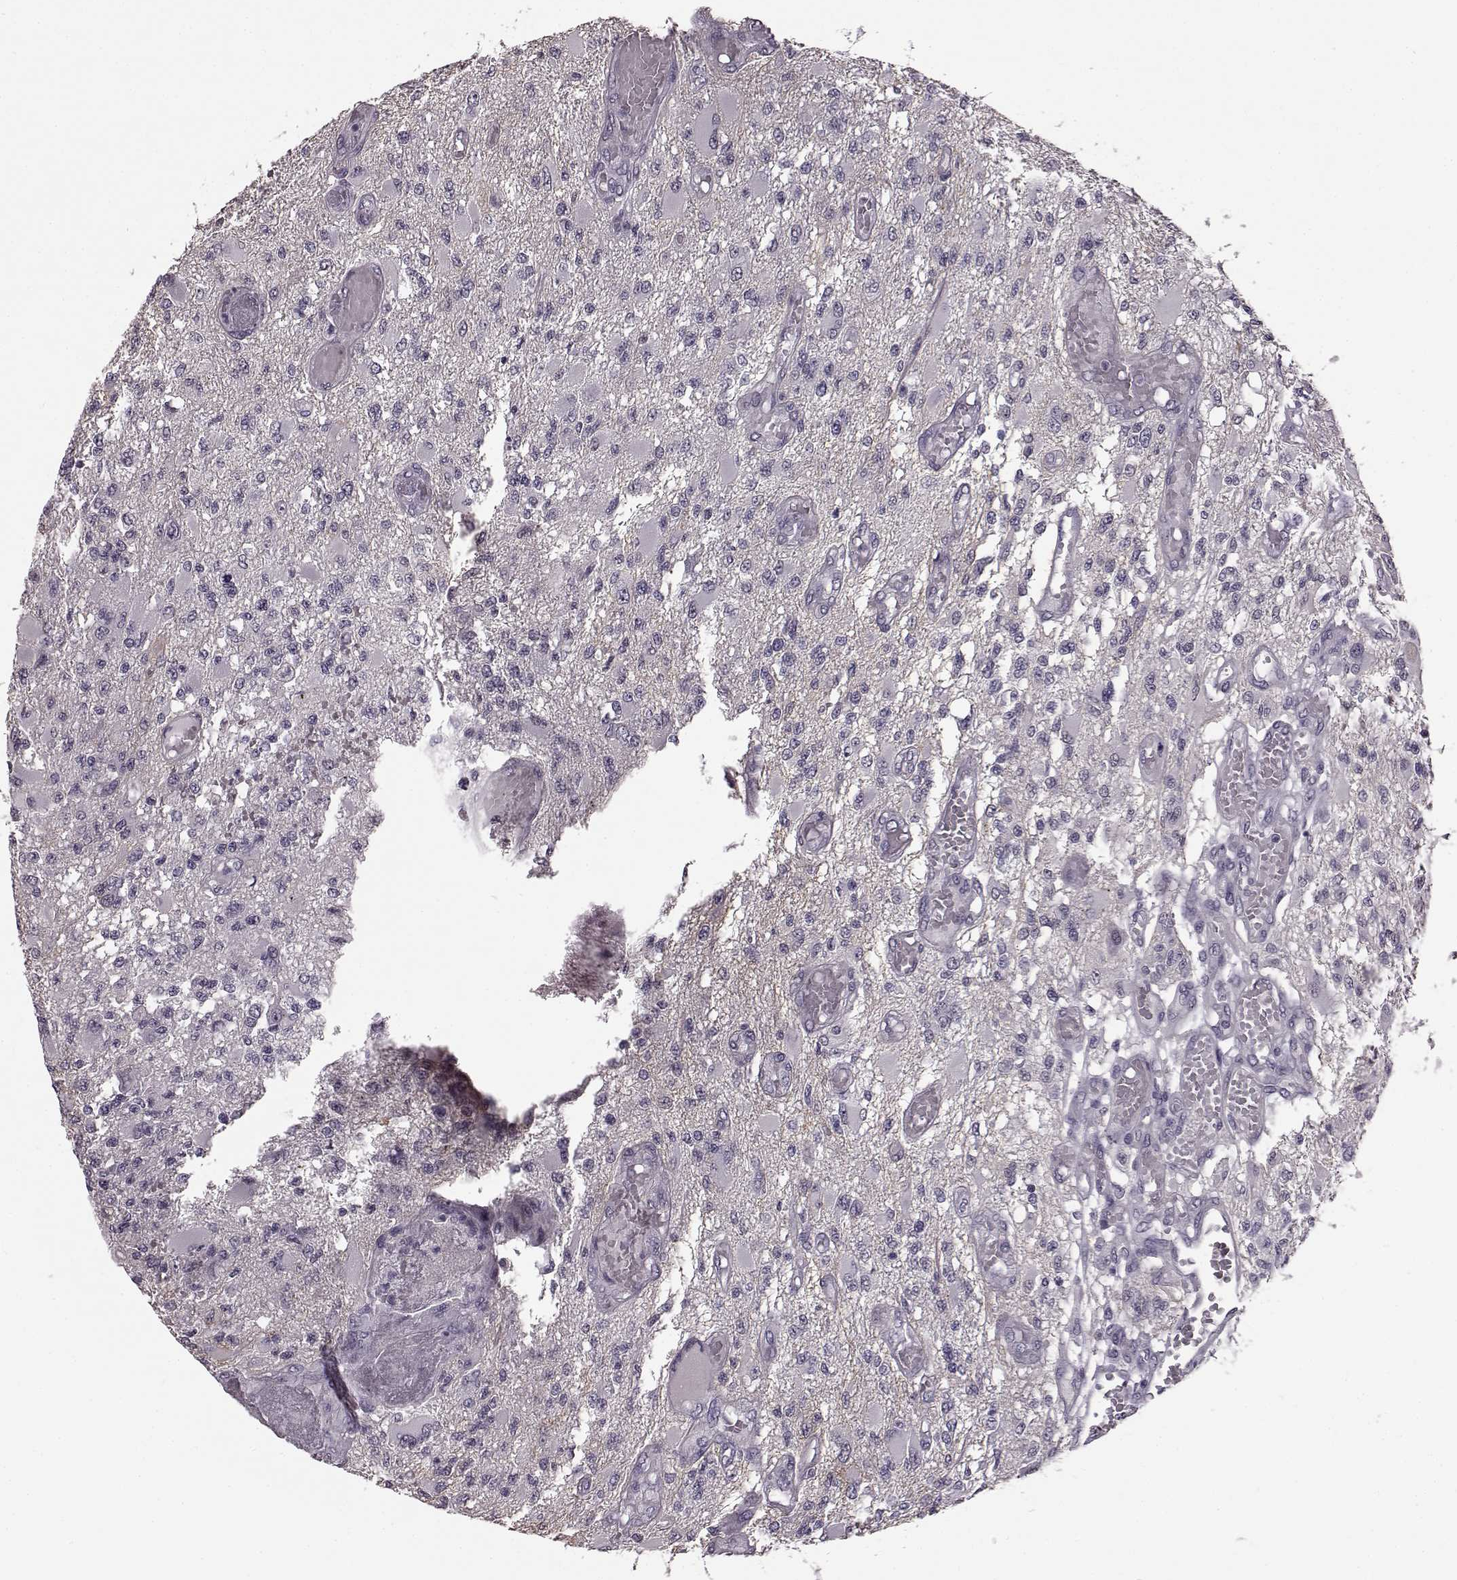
{"staining": {"intensity": "negative", "quantity": "none", "location": "none"}, "tissue": "glioma", "cell_type": "Tumor cells", "image_type": "cancer", "snomed": [{"axis": "morphology", "description": "Glioma, malignant, High grade"}, {"axis": "topography", "description": "Brain"}], "caption": "The immunohistochemistry (IHC) photomicrograph has no significant staining in tumor cells of malignant glioma (high-grade) tissue. The staining is performed using DAB (3,3'-diaminobenzidine) brown chromogen with nuclei counter-stained in using hematoxylin.", "gene": "SLCO3A1", "patient": {"sex": "female", "age": 63}}